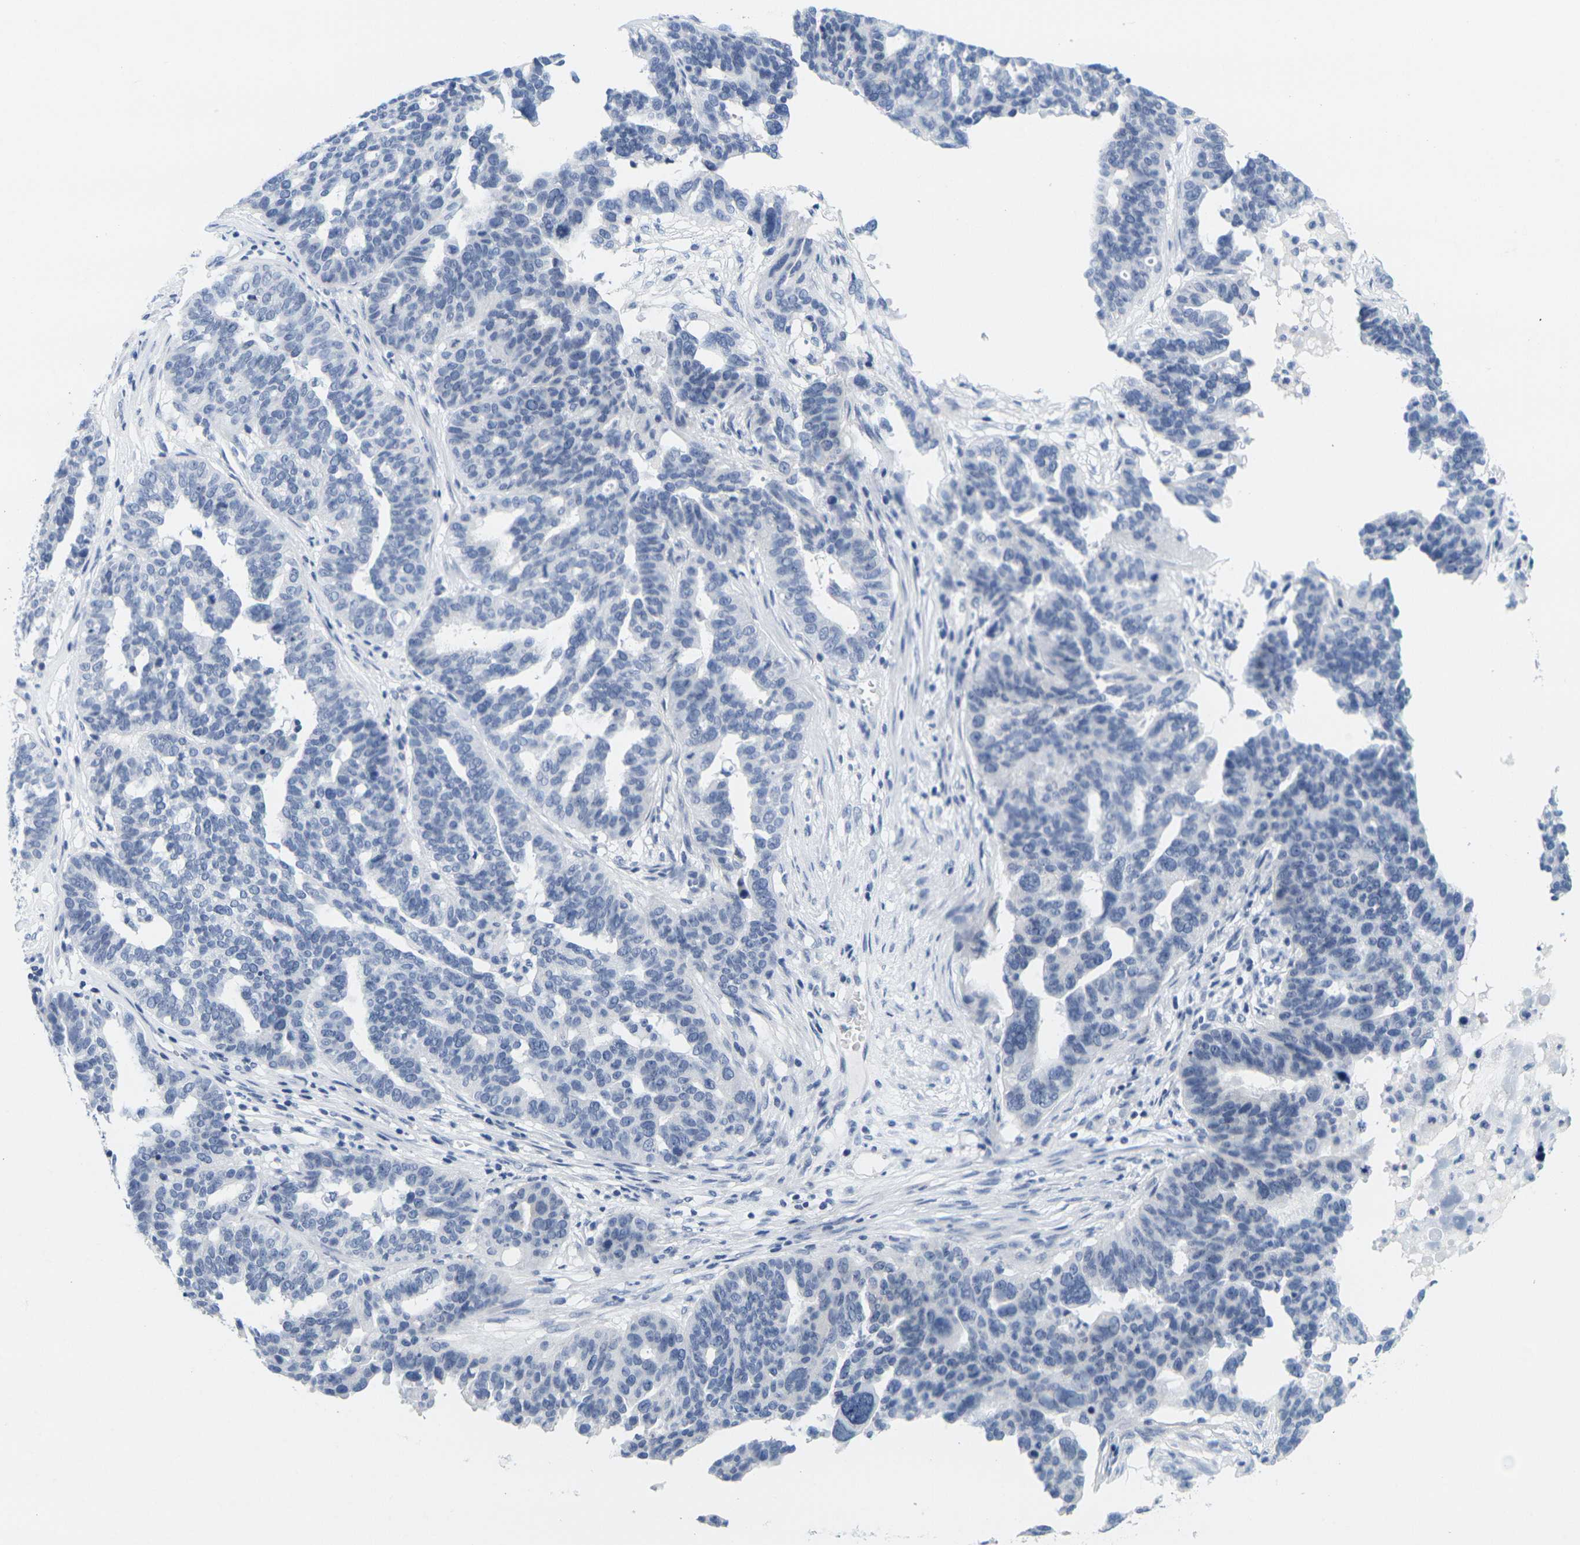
{"staining": {"intensity": "negative", "quantity": "none", "location": "none"}, "tissue": "ovarian cancer", "cell_type": "Tumor cells", "image_type": "cancer", "snomed": [{"axis": "morphology", "description": "Cystadenocarcinoma, serous, NOS"}, {"axis": "topography", "description": "Ovary"}], "caption": "DAB immunohistochemical staining of human serous cystadenocarcinoma (ovarian) reveals no significant staining in tumor cells. (DAB IHC, high magnification).", "gene": "HLA-DOB", "patient": {"sex": "female", "age": 59}}